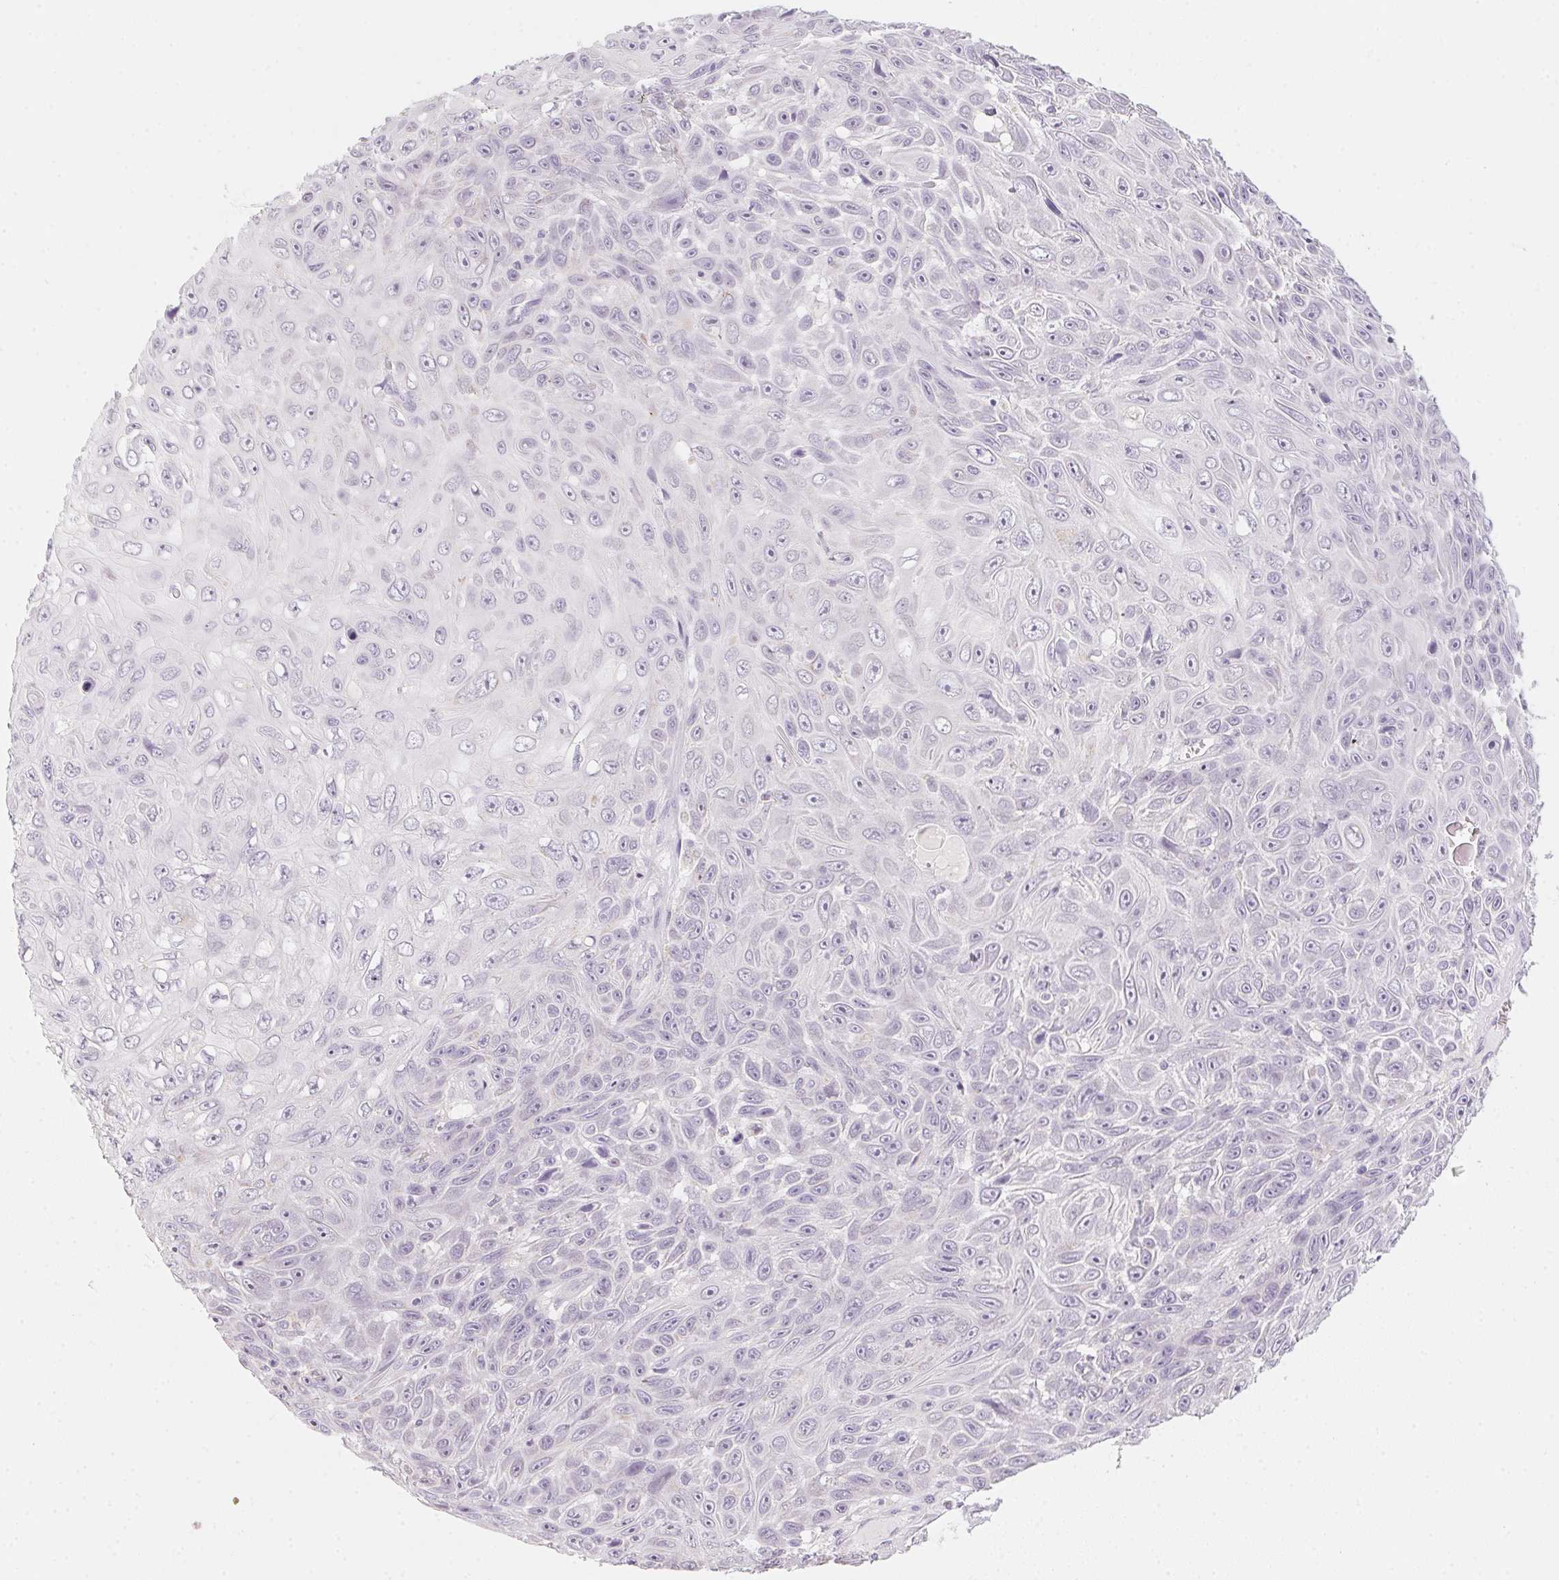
{"staining": {"intensity": "negative", "quantity": "none", "location": "none"}, "tissue": "skin cancer", "cell_type": "Tumor cells", "image_type": "cancer", "snomed": [{"axis": "morphology", "description": "Squamous cell carcinoma, NOS"}, {"axis": "topography", "description": "Skin"}], "caption": "Tumor cells show no significant expression in squamous cell carcinoma (skin).", "gene": "PRPH", "patient": {"sex": "male", "age": 82}}